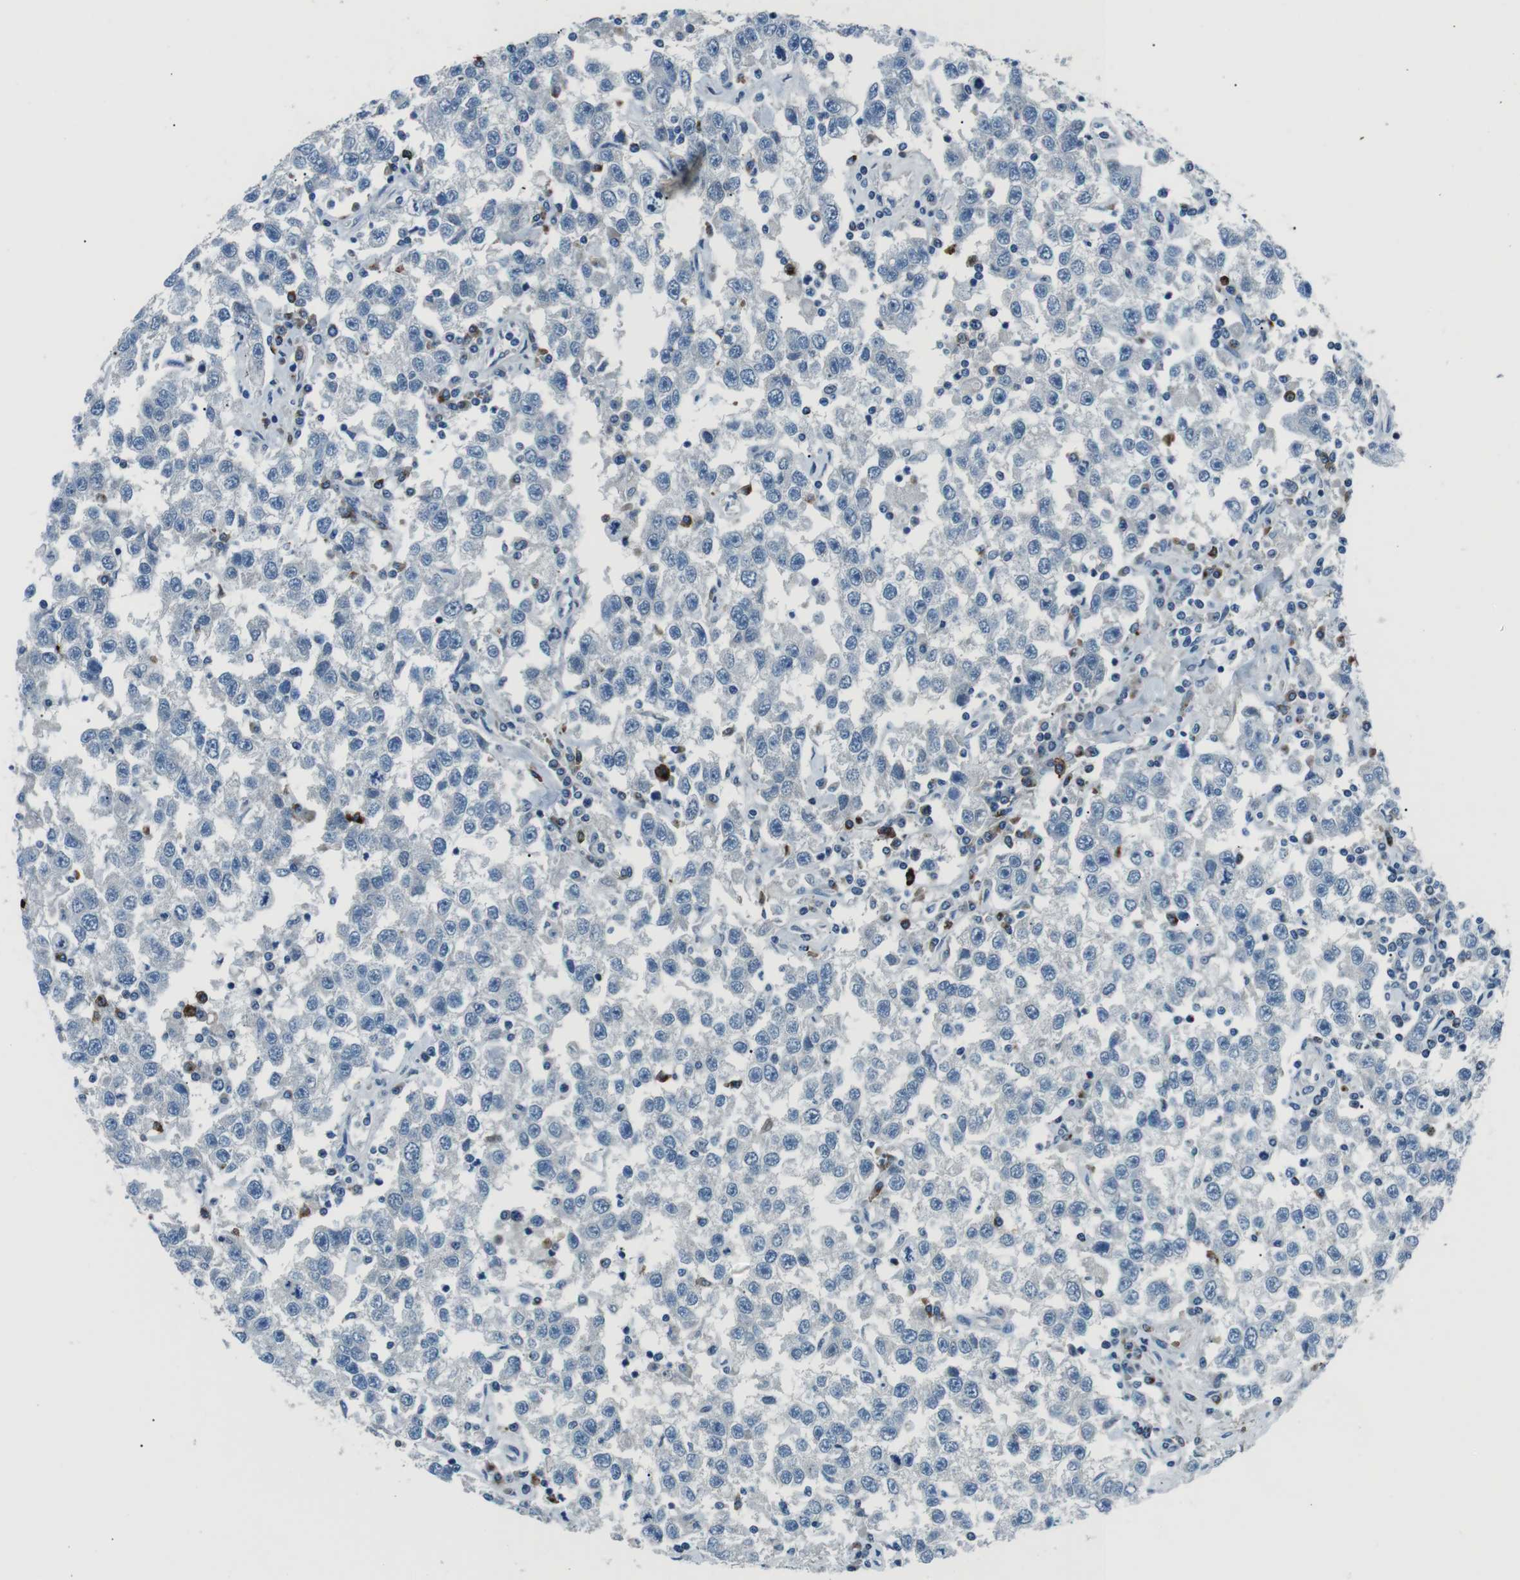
{"staining": {"intensity": "negative", "quantity": "none", "location": "none"}, "tissue": "testis cancer", "cell_type": "Tumor cells", "image_type": "cancer", "snomed": [{"axis": "morphology", "description": "Seminoma, NOS"}, {"axis": "topography", "description": "Testis"}], "caption": "IHC micrograph of seminoma (testis) stained for a protein (brown), which displays no positivity in tumor cells.", "gene": "ST6GAL1", "patient": {"sex": "male", "age": 41}}